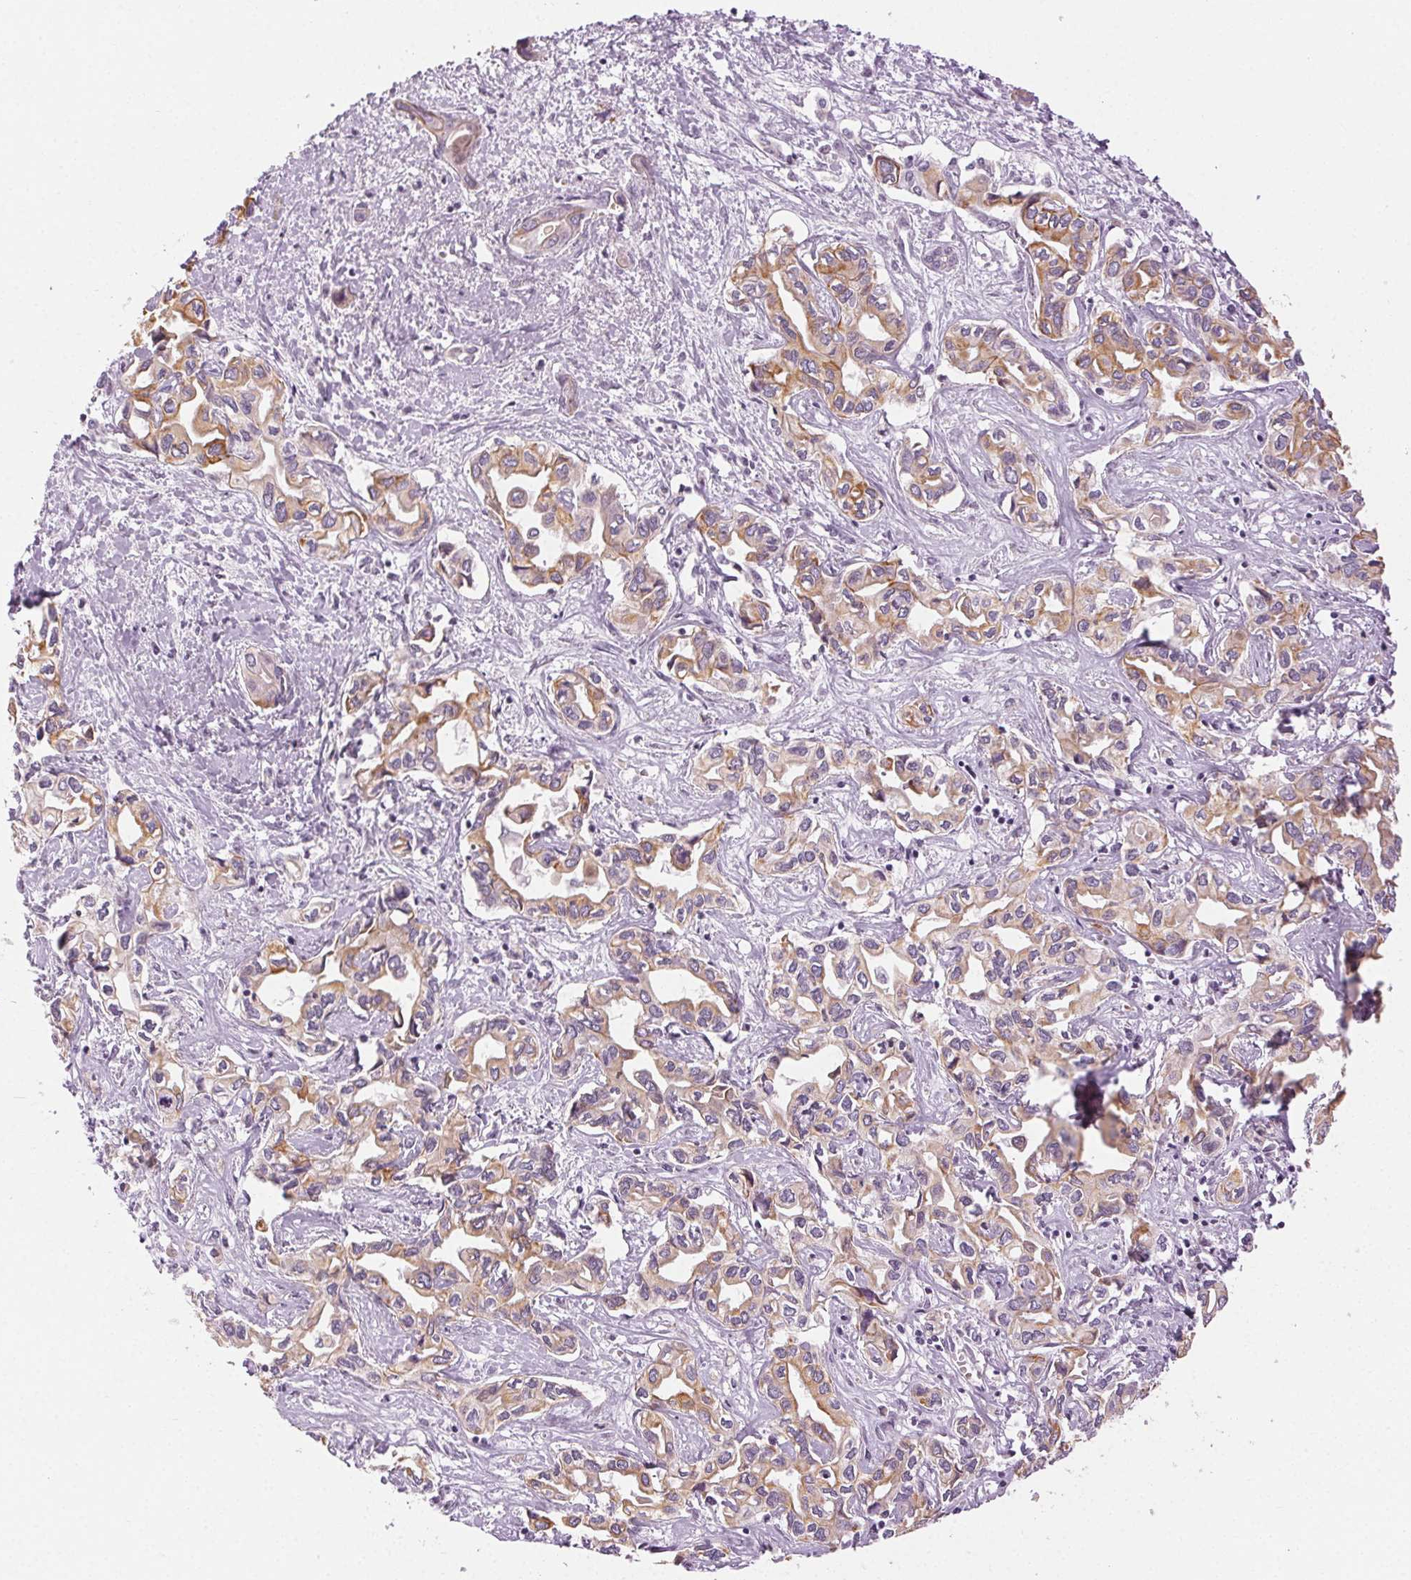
{"staining": {"intensity": "weak", "quantity": ">75%", "location": "cytoplasmic/membranous"}, "tissue": "liver cancer", "cell_type": "Tumor cells", "image_type": "cancer", "snomed": [{"axis": "morphology", "description": "Cholangiocarcinoma"}, {"axis": "topography", "description": "Liver"}], "caption": "Immunohistochemical staining of human liver cancer demonstrates low levels of weak cytoplasmic/membranous expression in approximately >75% of tumor cells. Ihc stains the protein in brown and the nuclei are stained blue.", "gene": "AIF1L", "patient": {"sex": "female", "age": 64}}